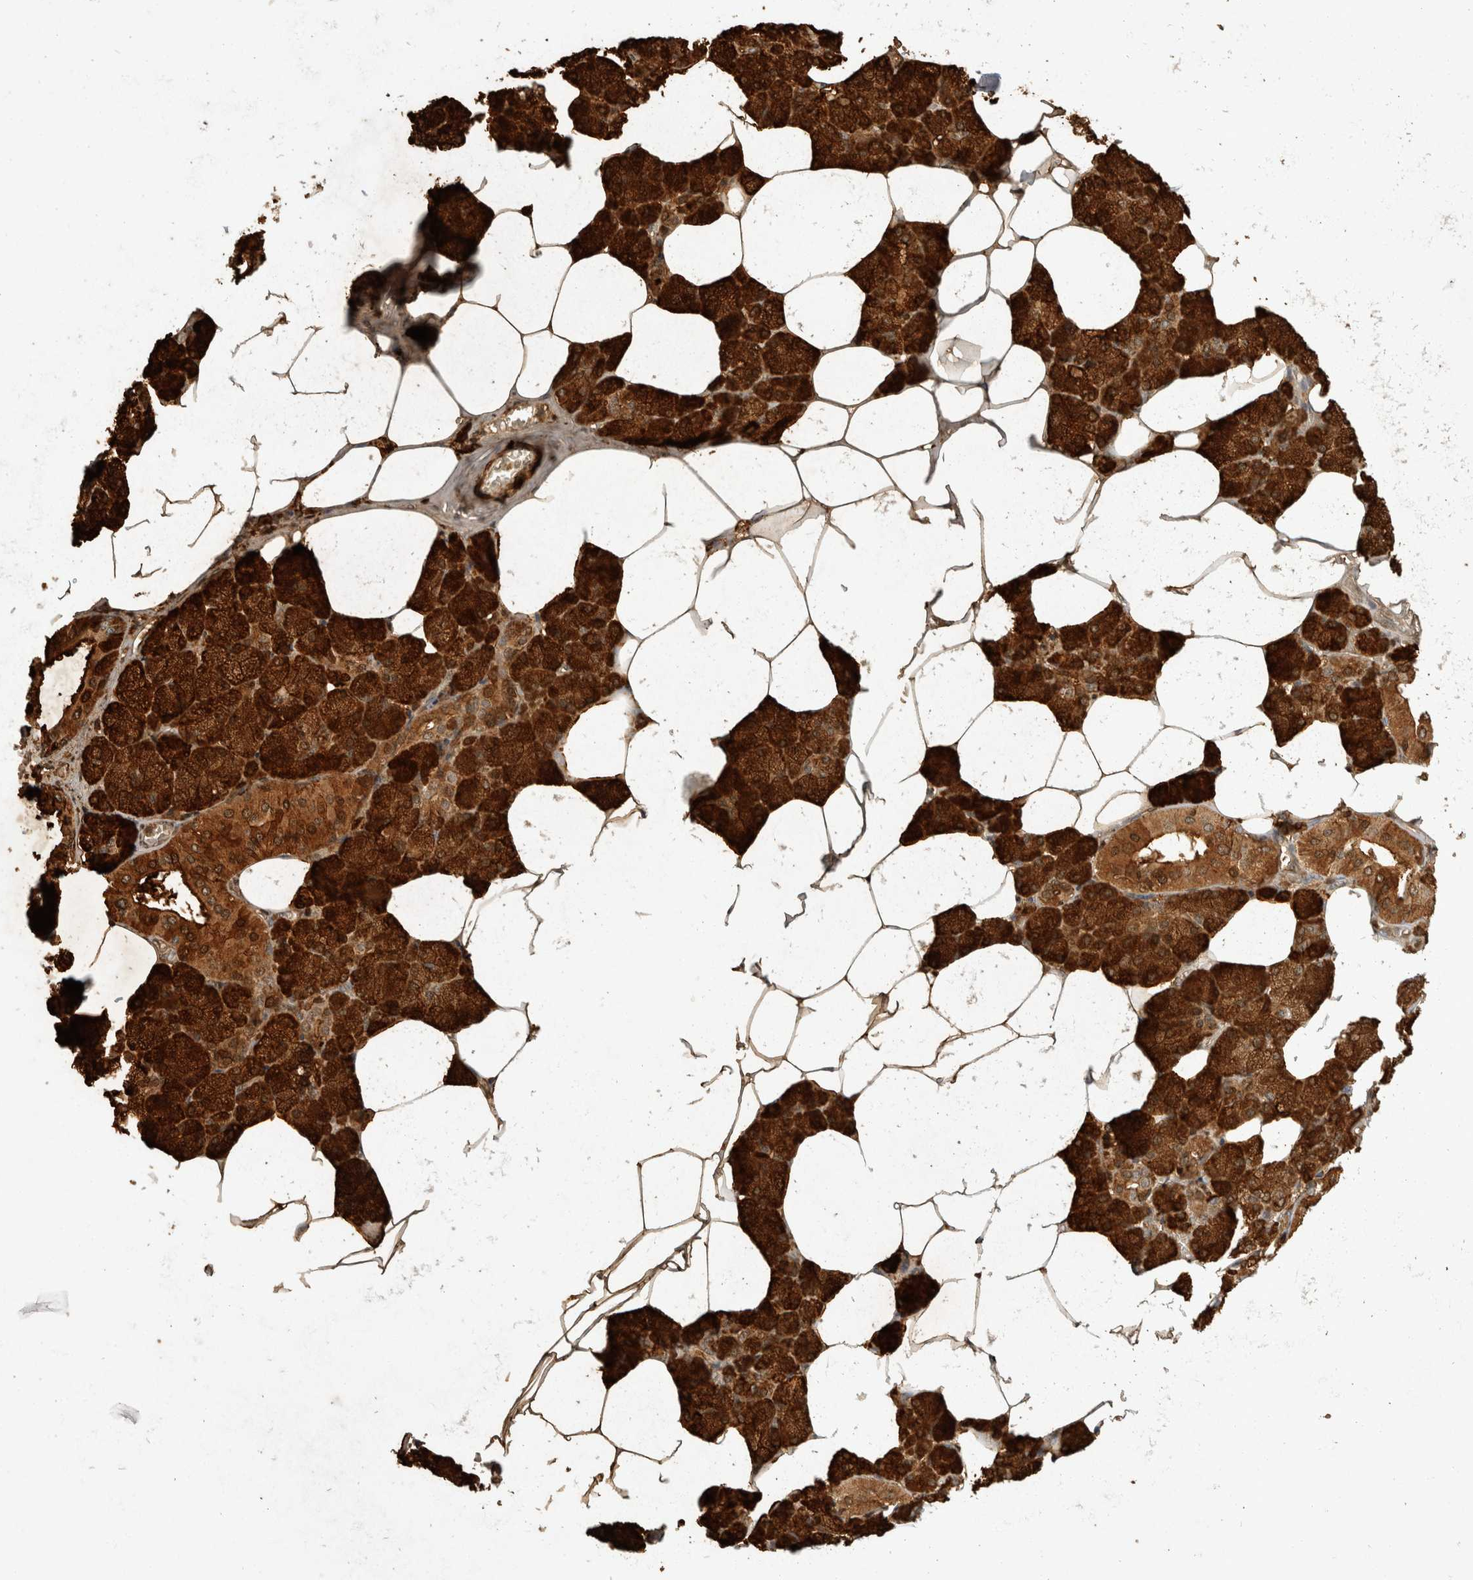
{"staining": {"intensity": "strong", "quantity": ">75%", "location": "cytoplasmic/membranous"}, "tissue": "salivary gland", "cell_type": "Glandular cells", "image_type": "normal", "snomed": [{"axis": "morphology", "description": "Normal tissue, NOS"}, {"axis": "topography", "description": "Salivary gland"}], "caption": "Immunohistochemical staining of benign human salivary gland demonstrates strong cytoplasmic/membranous protein expression in approximately >75% of glandular cells.", "gene": "TOM1L2", "patient": {"sex": "male", "age": 62}}